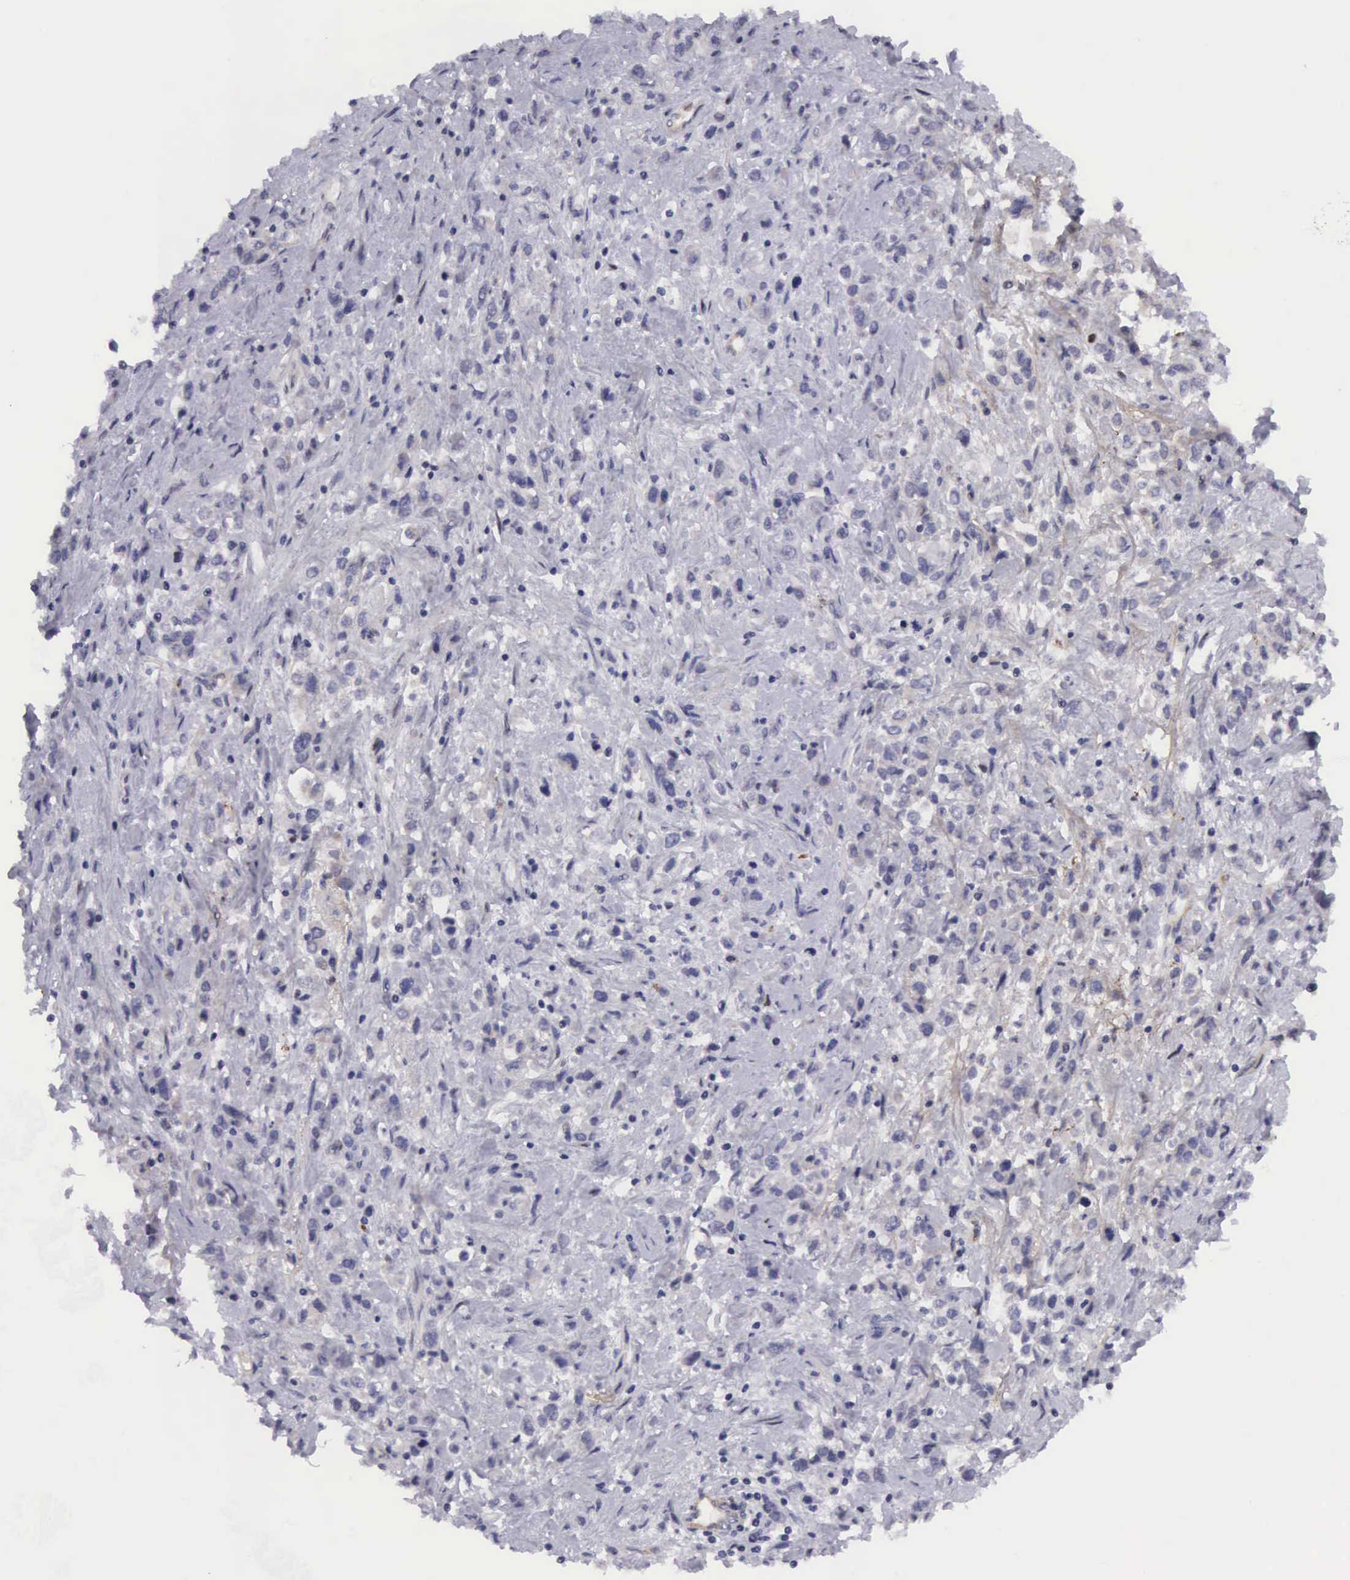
{"staining": {"intensity": "weak", "quantity": "<25%", "location": "cytoplasmic/membranous"}, "tissue": "stomach cancer", "cell_type": "Tumor cells", "image_type": "cancer", "snomed": [{"axis": "morphology", "description": "Adenocarcinoma, NOS"}, {"axis": "topography", "description": "Stomach, upper"}], "caption": "An IHC micrograph of stomach cancer (adenocarcinoma) is shown. There is no staining in tumor cells of stomach cancer (adenocarcinoma).", "gene": "EMID1", "patient": {"sex": "male", "age": 76}}